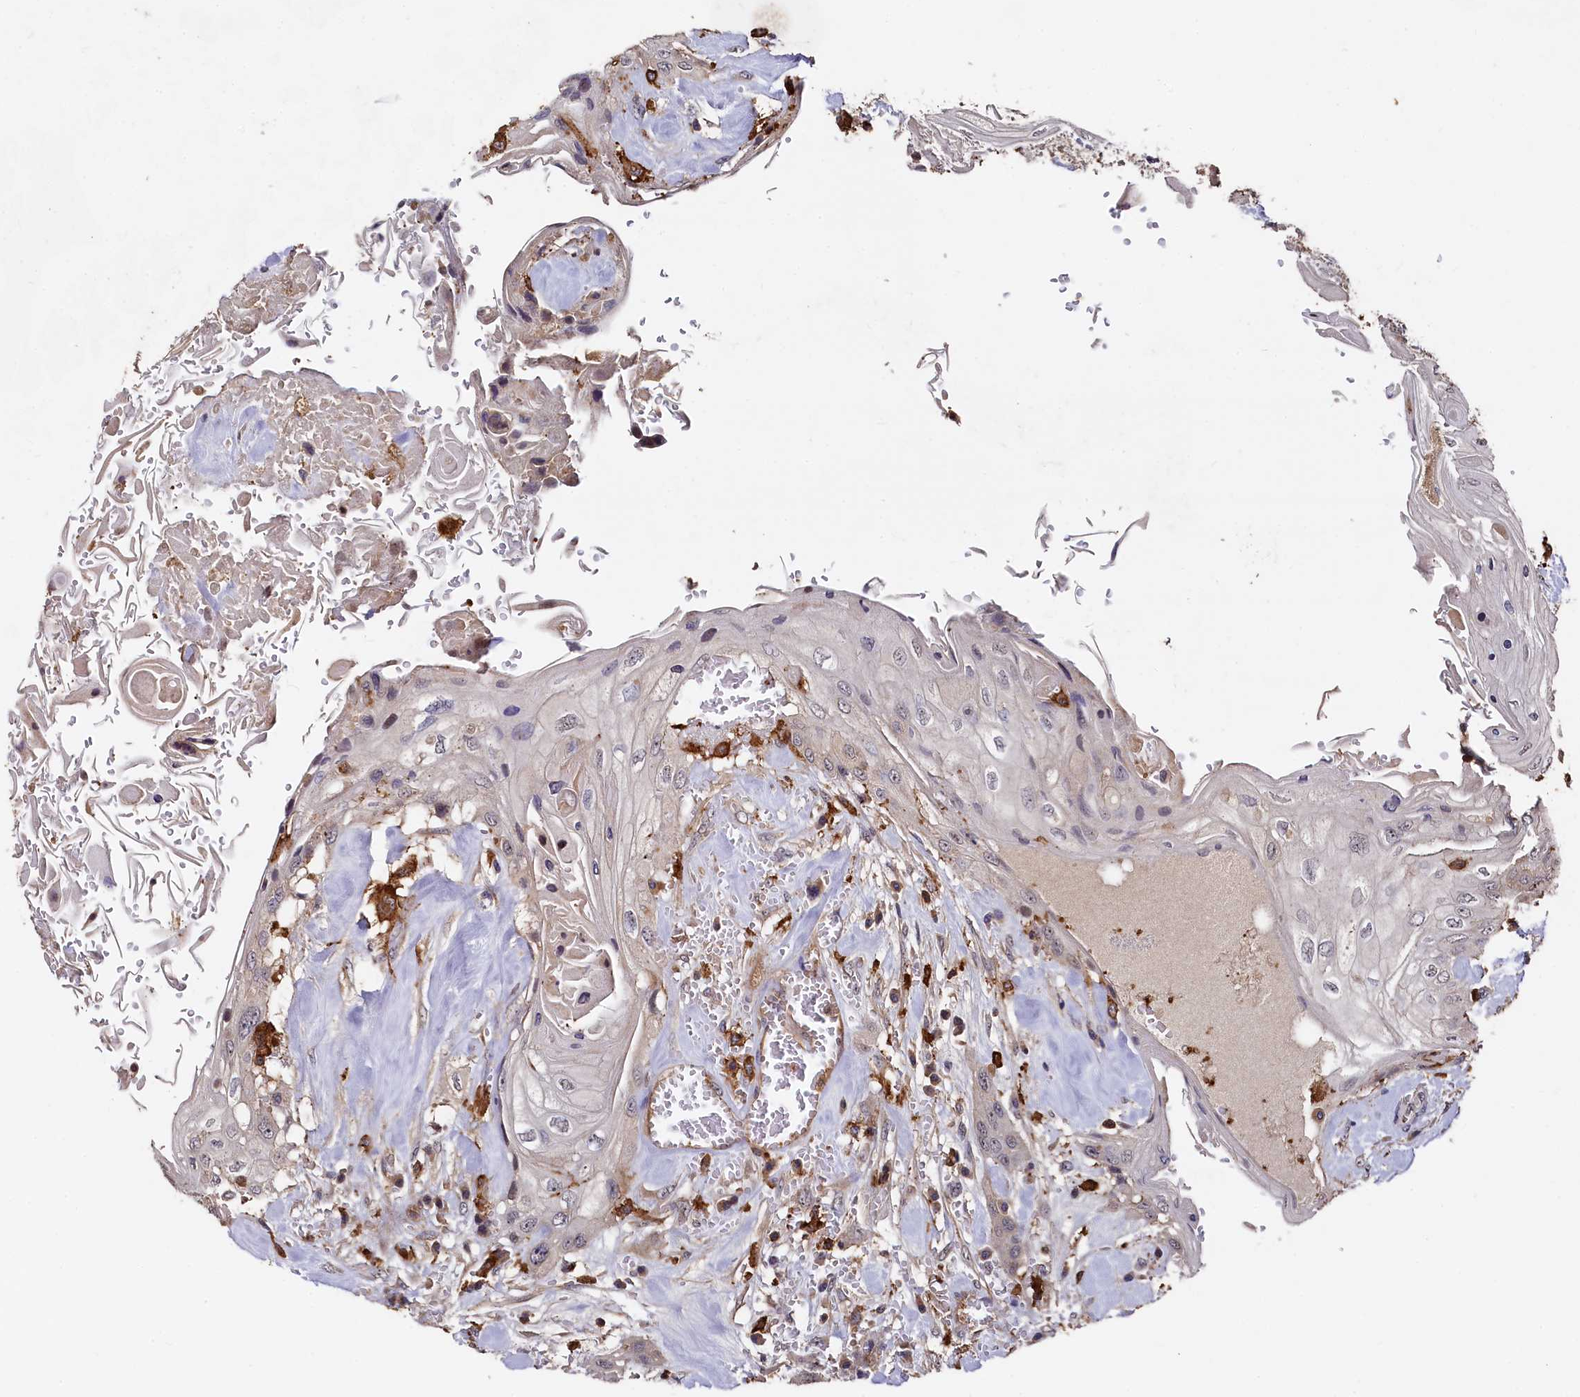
{"staining": {"intensity": "weak", "quantity": "<25%", "location": "cytoplasmic/membranous"}, "tissue": "head and neck cancer", "cell_type": "Tumor cells", "image_type": "cancer", "snomed": [{"axis": "morphology", "description": "Squamous cell carcinoma, NOS"}, {"axis": "topography", "description": "Head-Neck"}], "caption": "Tumor cells are negative for brown protein staining in head and neck cancer (squamous cell carcinoma). (DAB IHC visualized using brightfield microscopy, high magnification).", "gene": "PLEKHO2", "patient": {"sex": "female", "age": 43}}